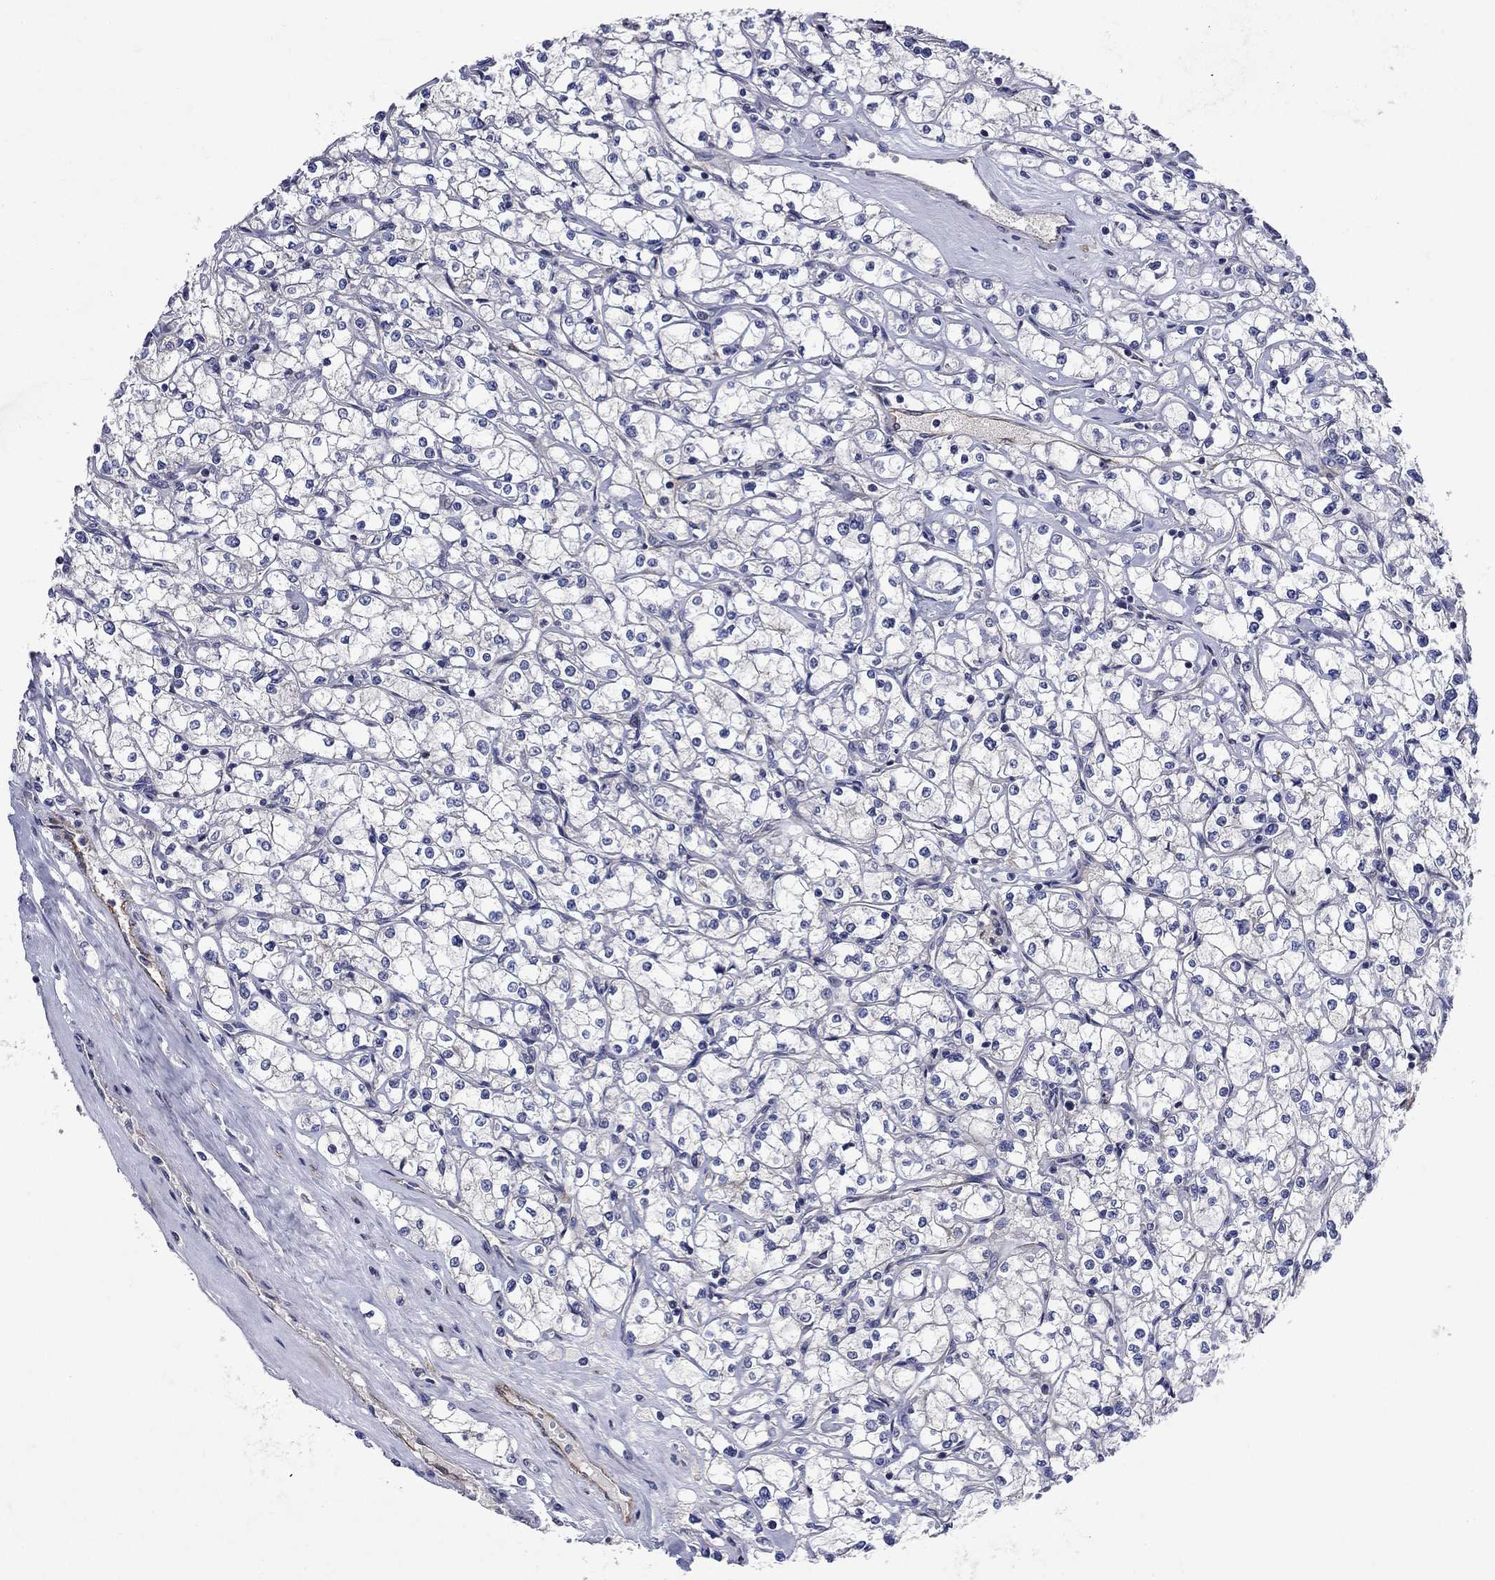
{"staining": {"intensity": "negative", "quantity": "none", "location": "none"}, "tissue": "renal cancer", "cell_type": "Tumor cells", "image_type": "cancer", "snomed": [{"axis": "morphology", "description": "Adenocarcinoma, NOS"}, {"axis": "topography", "description": "Kidney"}], "caption": "Image shows no protein staining in tumor cells of renal adenocarcinoma tissue. (DAB (3,3'-diaminobenzidine) immunohistochemistry (IHC), high magnification).", "gene": "SLC7A1", "patient": {"sex": "male", "age": 67}}